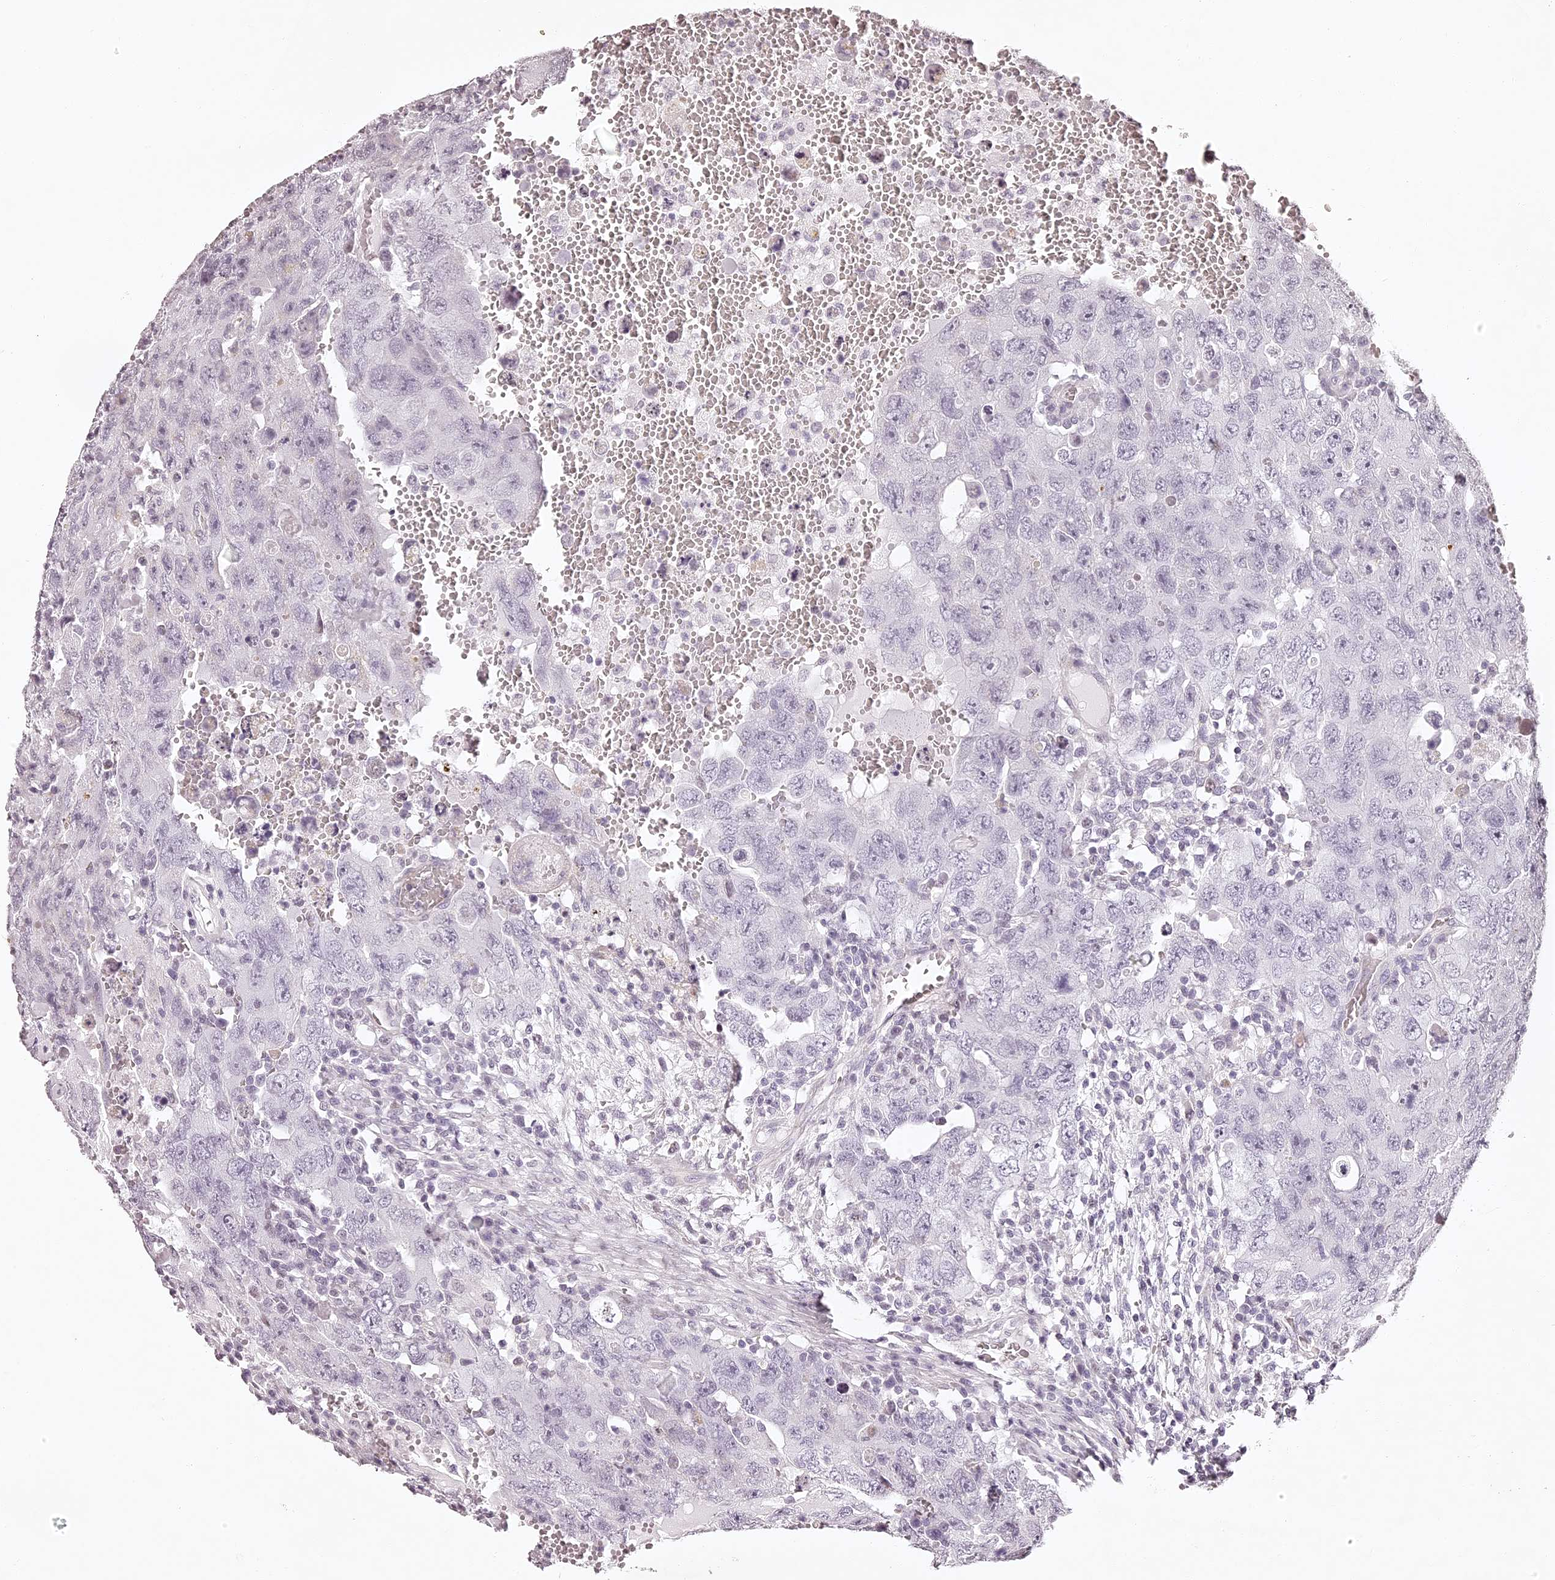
{"staining": {"intensity": "negative", "quantity": "none", "location": "none"}, "tissue": "testis cancer", "cell_type": "Tumor cells", "image_type": "cancer", "snomed": [{"axis": "morphology", "description": "Carcinoma, Embryonal, NOS"}, {"axis": "topography", "description": "Testis"}], "caption": "Immunohistochemistry (IHC) photomicrograph of neoplastic tissue: human testis embryonal carcinoma stained with DAB (3,3'-diaminobenzidine) demonstrates no significant protein staining in tumor cells. (Immunohistochemistry, brightfield microscopy, high magnification).", "gene": "ELAPOR1", "patient": {"sex": "male", "age": 26}}